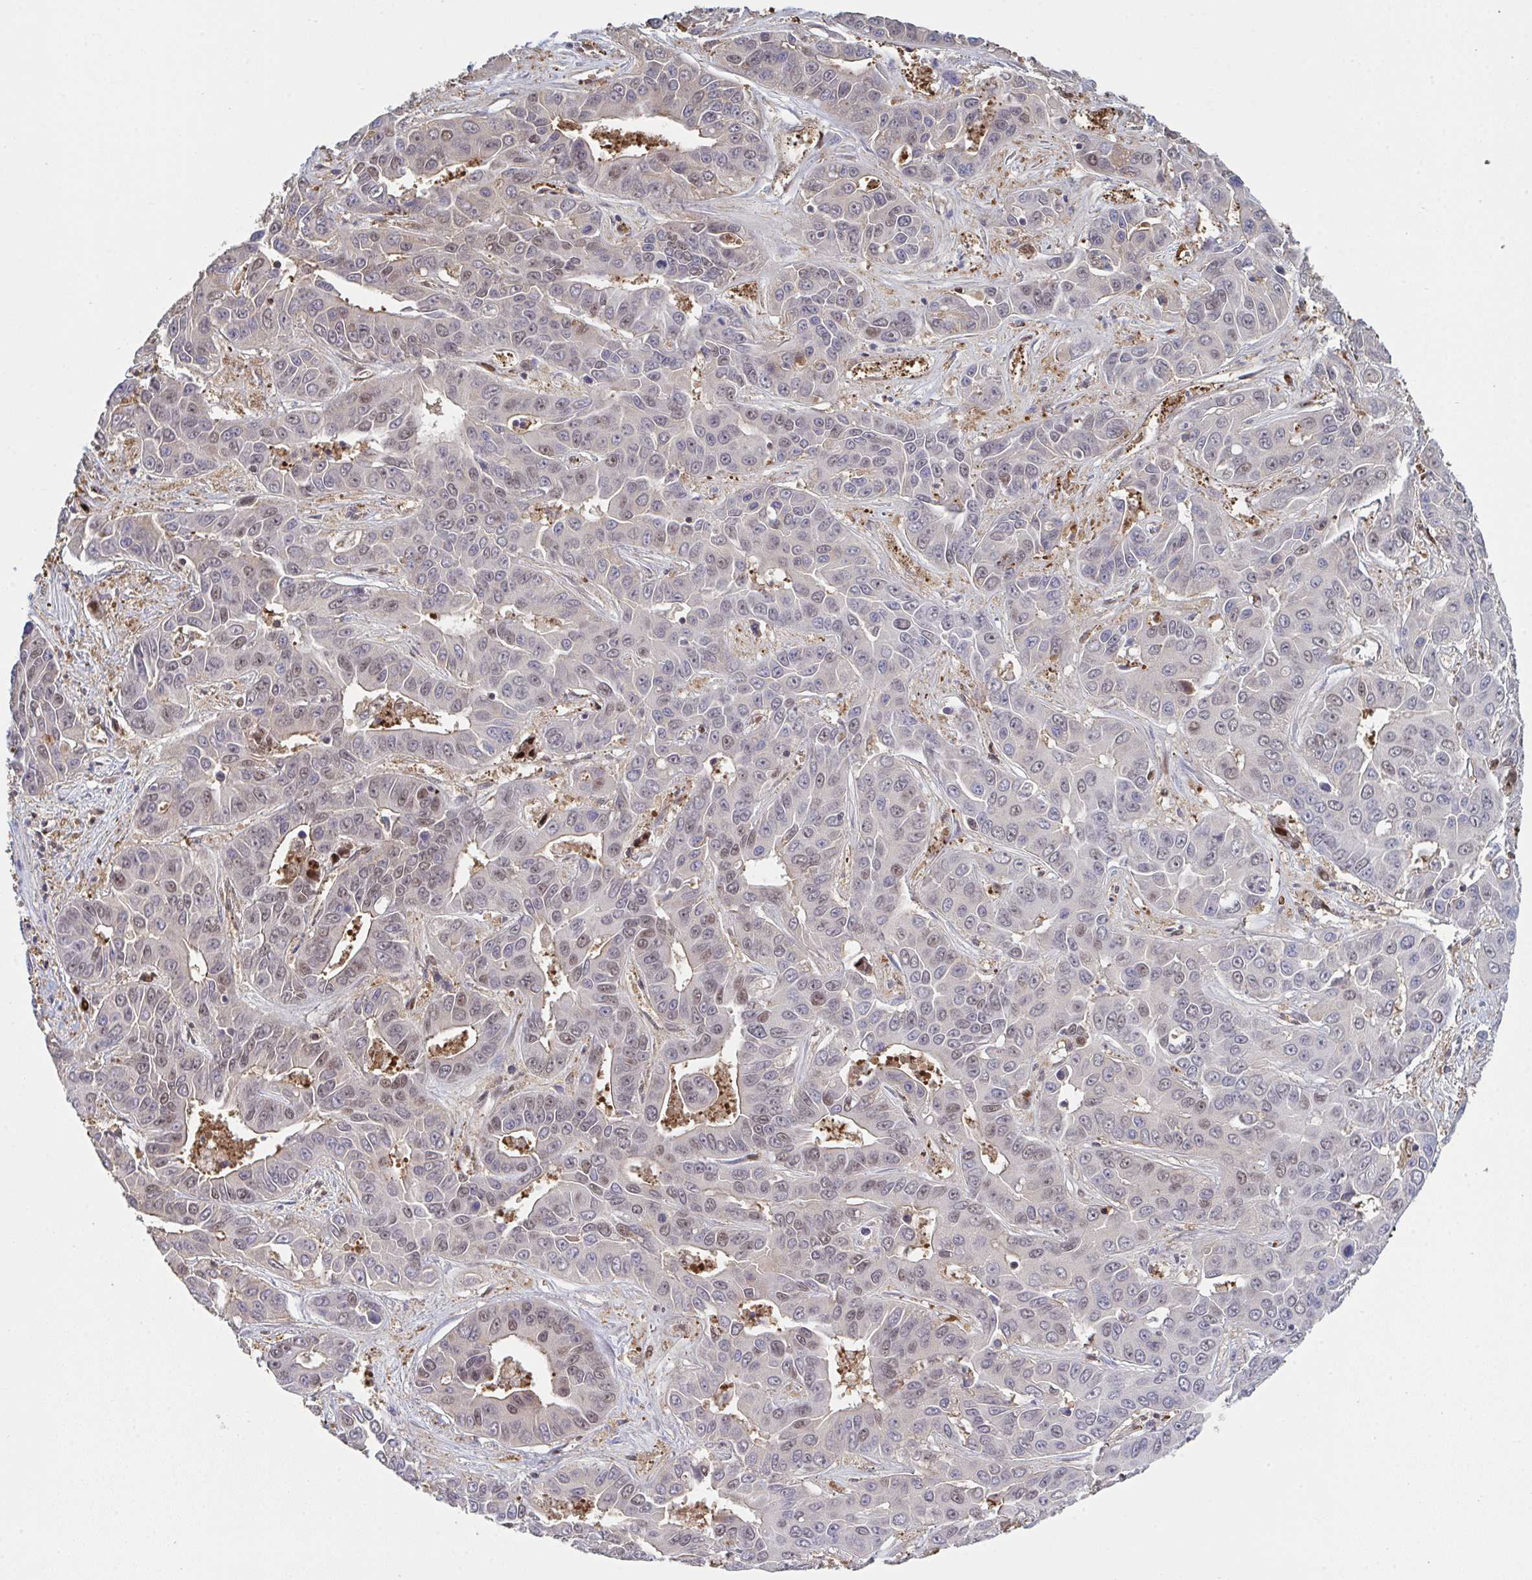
{"staining": {"intensity": "weak", "quantity": "25%-75%", "location": "nuclear"}, "tissue": "liver cancer", "cell_type": "Tumor cells", "image_type": "cancer", "snomed": [{"axis": "morphology", "description": "Cholangiocarcinoma"}, {"axis": "topography", "description": "Liver"}], "caption": "Brown immunohistochemical staining in cholangiocarcinoma (liver) displays weak nuclear positivity in approximately 25%-75% of tumor cells.", "gene": "ACD", "patient": {"sex": "female", "age": 52}}